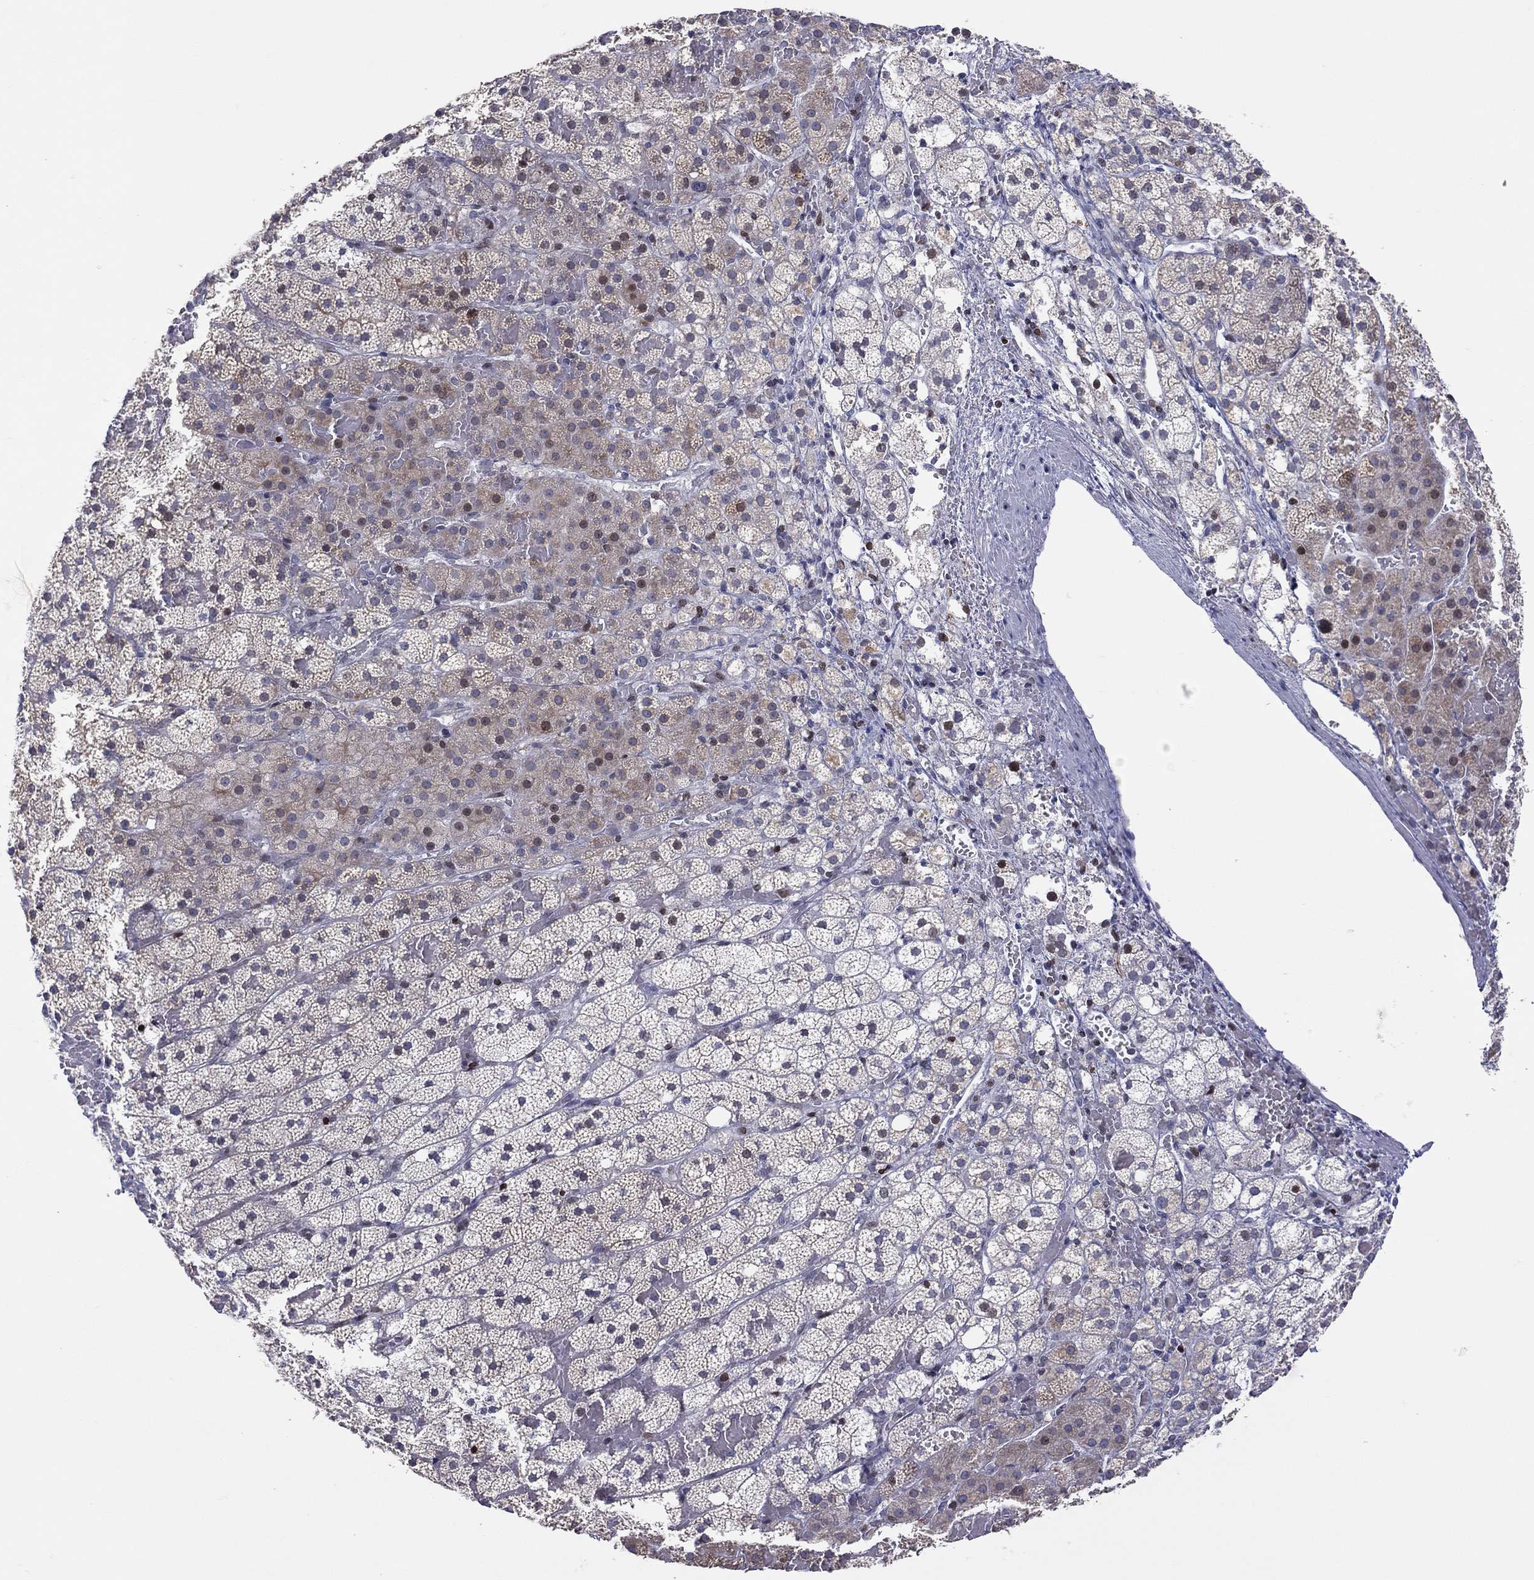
{"staining": {"intensity": "moderate", "quantity": "<25%", "location": "nuclear"}, "tissue": "adrenal gland", "cell_type": "Glandular cells", "image_type": "normal", "snomed": [{"axis": "morphology", "description": "Normal tissue, NOS"}, {"axis": "topography", "description": "Adrenal gland"}], "caption": "An immunohistochemistry (IHC) image of normal tissue is shown. Protein staining in brown shows moderate nuclear positivity in adrenal gland within glandular cells. The staining was performed using DAB (3,3'-diaminobenzidine), with brown indicating positive protein expression. Nuclei are stained blue with hematoxylin.", "gene": "DBF4B", "patient": {"sex": "male", "age": 53}}